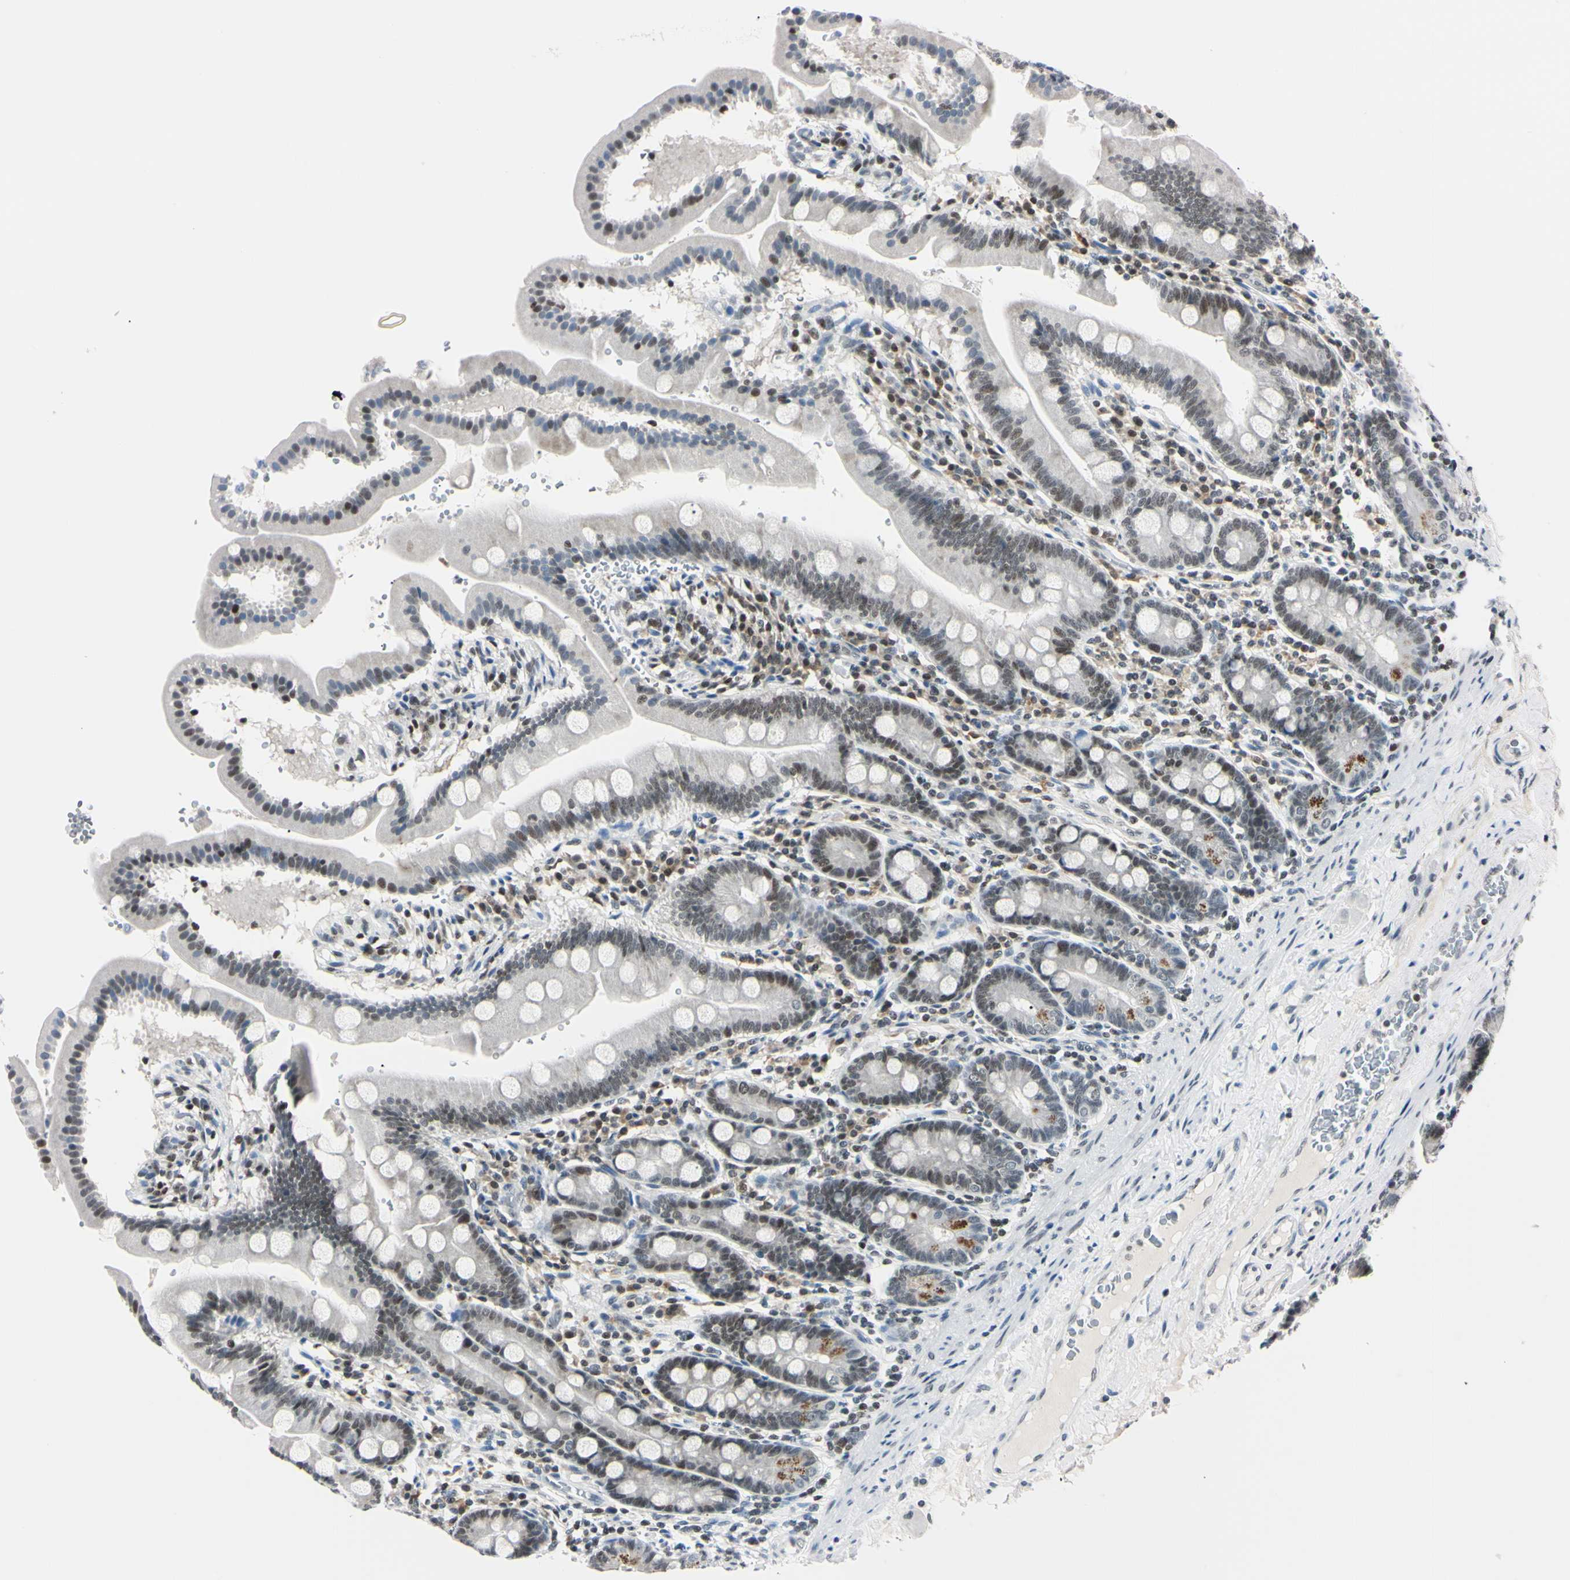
{"staining": {"intensity": "moderate", "quantity": "25%-75%", "location": "nuclear"}, "tissue": "duodenum", "cell_type": "Glandular cells", "image_type": "normal", "snomed": [{"axis": "morphology", "description": "Normal tissue, NOS"}, {"axis": "topography", "description": "Duodenum"}], "caption": "This photomicrograph demonstrates normal duodenum stained with IHC to label a protein in brown. The nuclear of glandular cells show moderate positivity for the protein. Nuclei are counter-stained blue.", "gene": "C1orf174", "patient": {"sex": "male", "age": 50}}